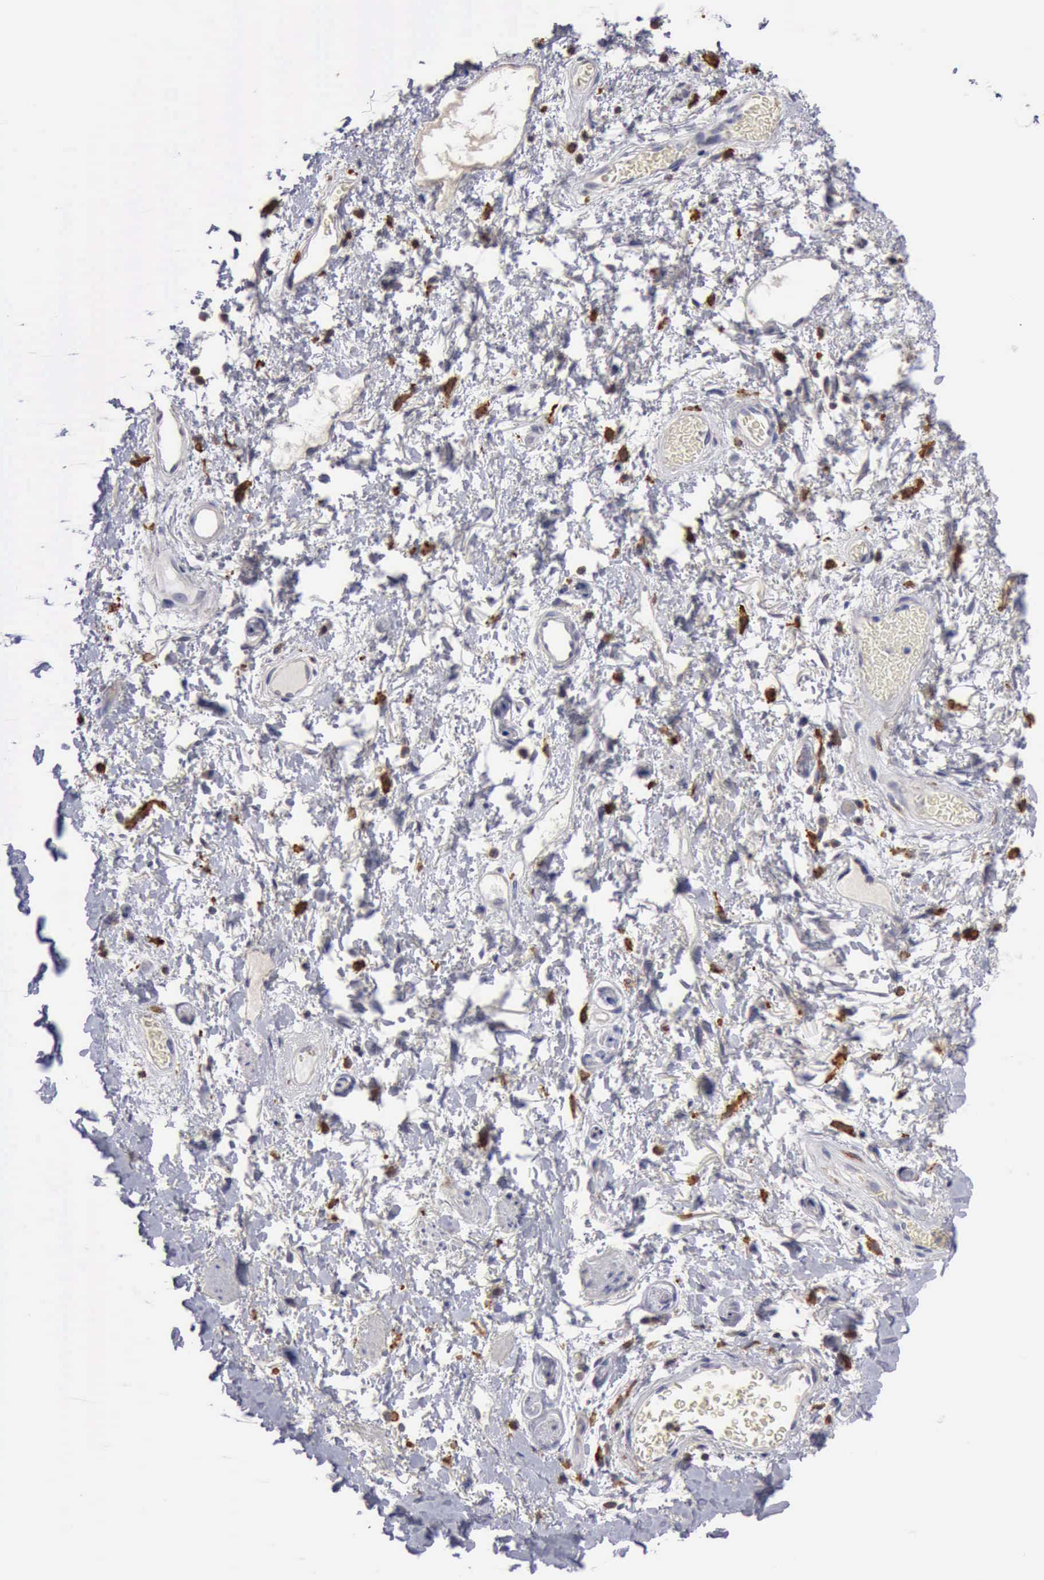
{"staining": {"intensity": "negative", "quantity": "none", "location": "none"}, "tissue": "skin", "cell_type": "Epidermal cells", "image_type": "normal", "snomed": [{"axis": "morphology", "description": "Normal tissue, NOS"}, {"axis": "topography", "description": "Anal"}, {"axis": "topography", "description": "Peripheral nerve tissue"}], "caption": "A high-resolution micrograph shows IHC staining of unremarkable skin, which displays no significant positivity in epidermal cells. (Immunohistochemistry, brightfield microscopy, high magnification).", "gene": "PTGS2", "patient": {"sex": "female", "age": 46}}